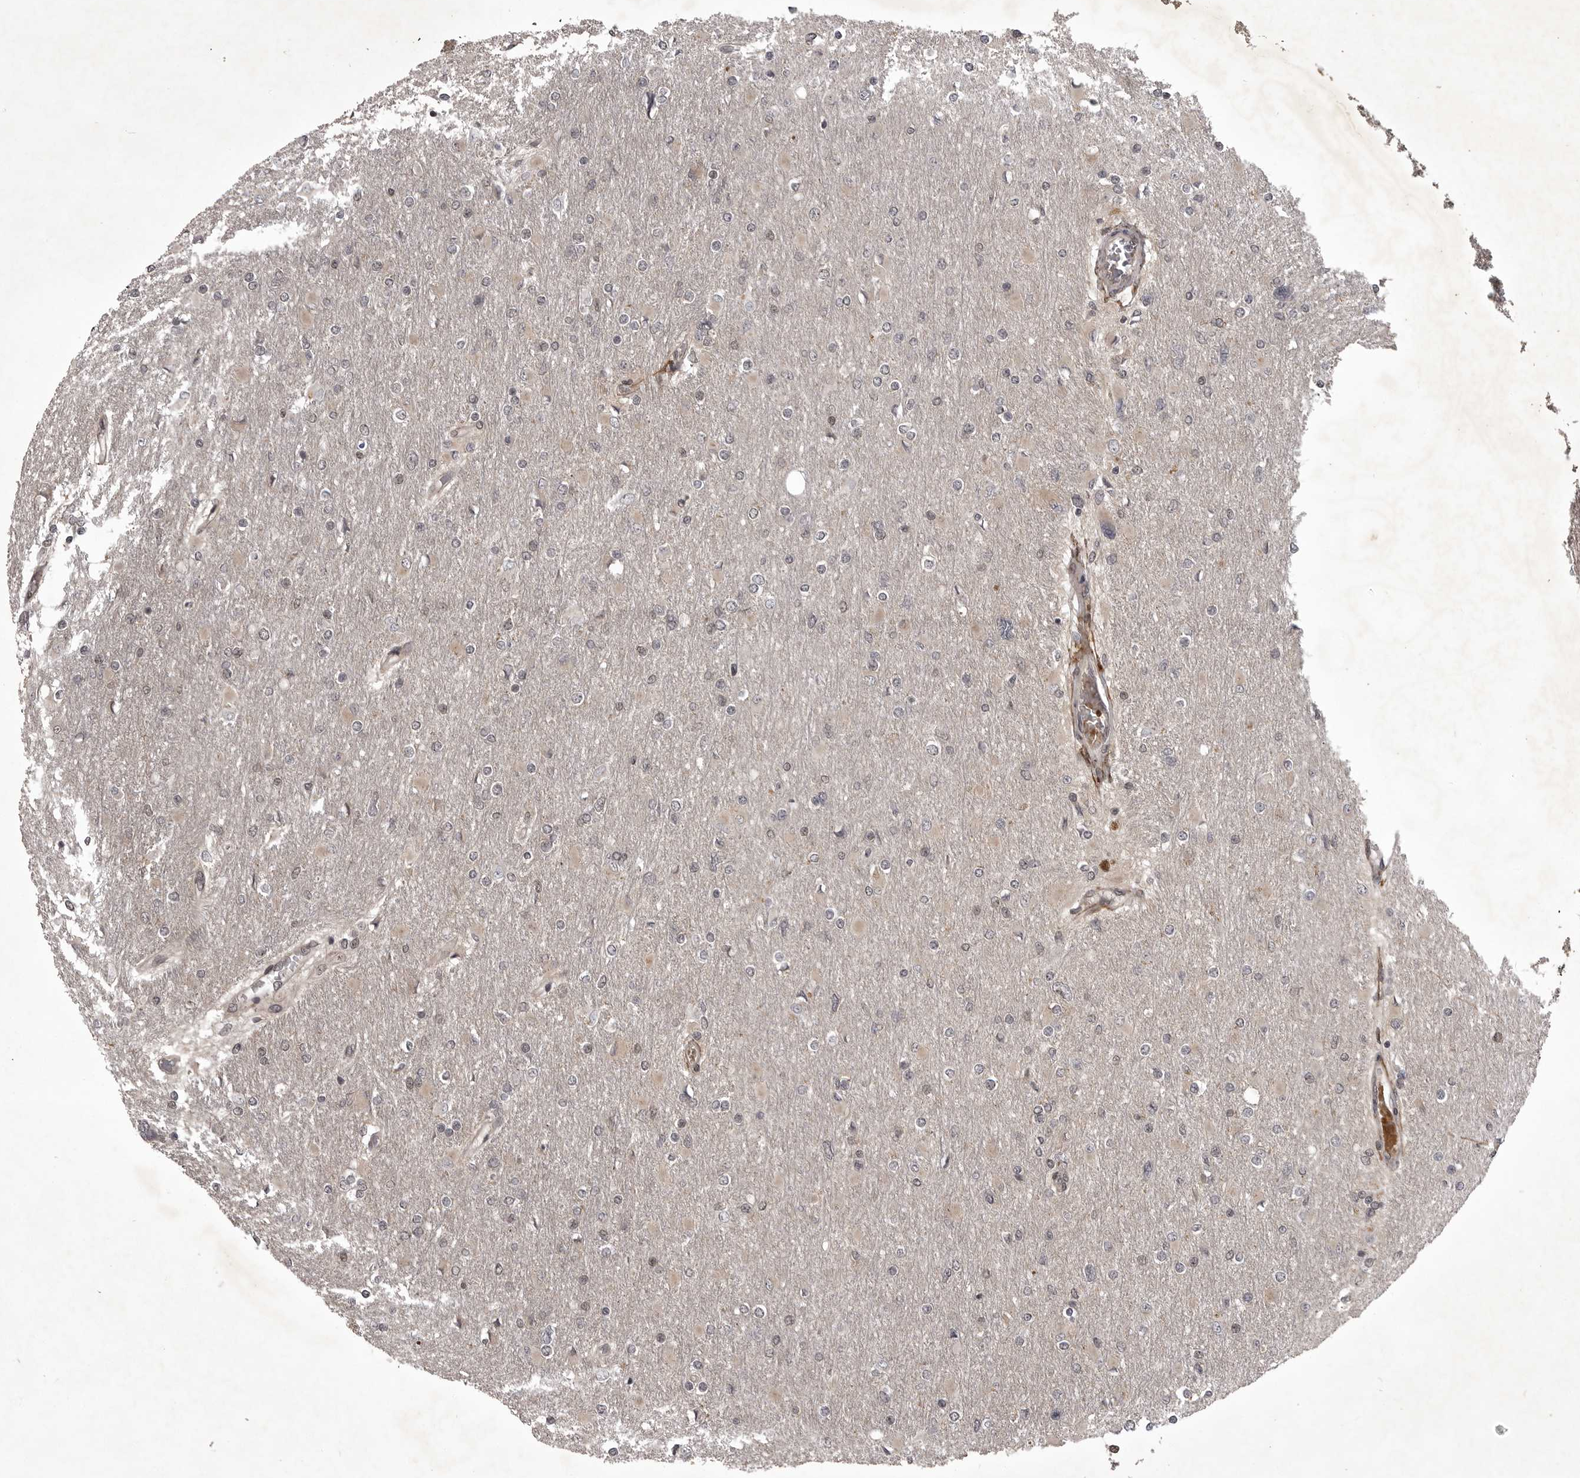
{"staining": {"intensity": "negative", "quantity": "none", "location": "none"}, "tissue": "glioma", "cell_type": "Tumor cells", "image_type": "cancer", "snomed": [{"axis": "morphology", "description": "Glioma, malignant, High grade"}, {"axis": "topography", "description": "Cerebral cortex"}], "caption": "Immunohistochemical staining of human malignant glioma (high-grade) exhibits no significant expression in tumor cells. Brightfield microscopy of IHC stained with DAB (brown) and hematoxylin (blue), captured at high magnification.", "gene": "SNX16", "patient": {"sex": "female", "age": 36}}